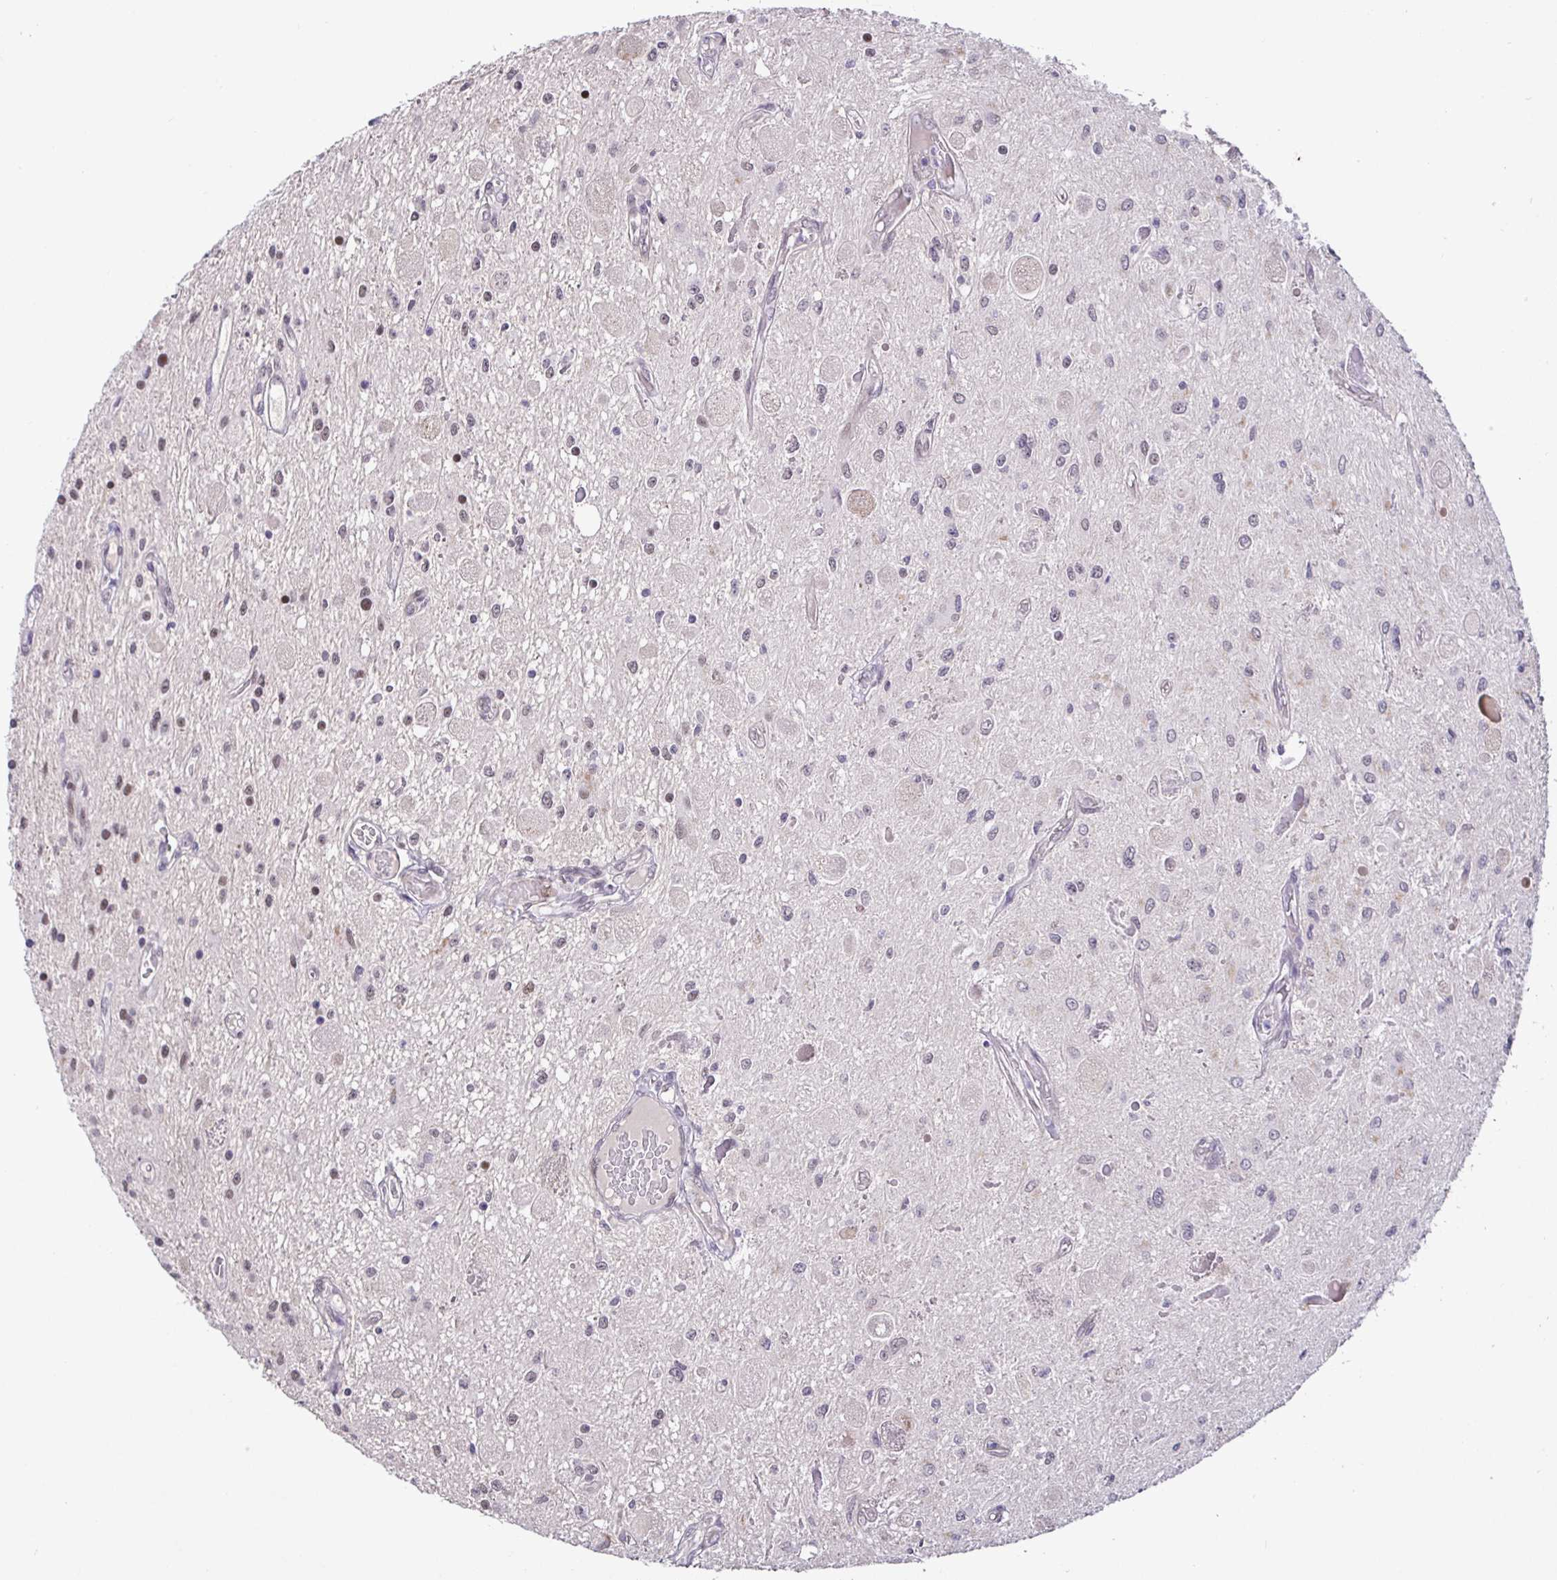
{"staining": {"intensity": "moderate", "quantity": "25%-75%", "location": "nuclear"}, "tissue": "glioma", "cell_type": "Tumor cells", "image_type": "cancer", "snomed": [{"axis": "morphology", "description": "Glioma, malignant, Low grade"}, {"axis": "topography", "description": "Cerebellum"}], "caption": "Immunohistochemistry (IHC) histopathology image of malignant glioma (low-grade) stained for a protein (brown), which demonstrates medium levels of moderate nuclear expression in approximately 25%-75% of tumor cells.", "gene": "NUP188", "patient": {"sex": "female", "age": 14}}